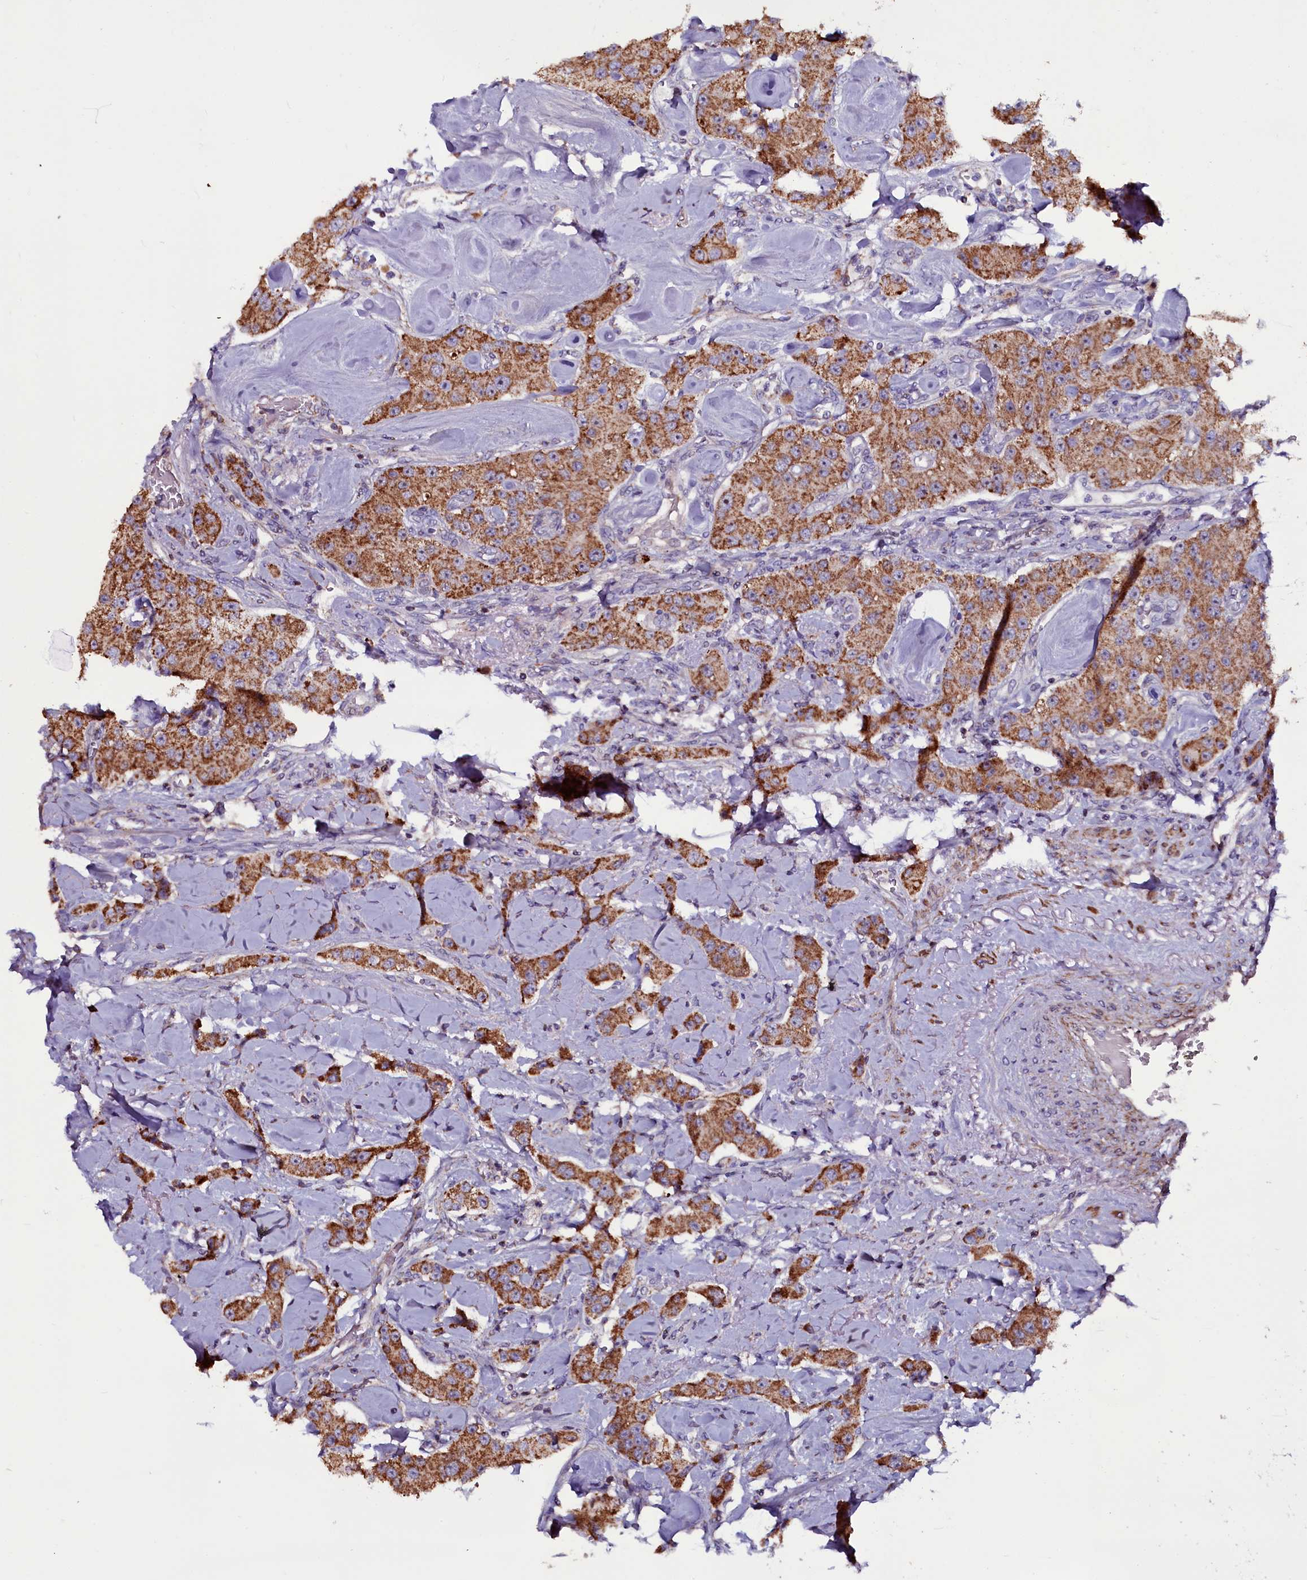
{"staining": {"intensity": "strong", "quantity": ">75%", "location": "cytoplasmic/membranous"}, "tissue": "carcinoid", "cell_type": "Tumor cells", "image_type": "cancer", "snomed": [{"axis": "morphology", "description": "Carcinoid, malignant, NOS"}, {"axis": "topography", "description": "Pancreas"}], "caption": "Immunohistochemical staining of malignant carcinoid shows high levels of strong cytoplasmic/membranous expression in approximately >75% of tumor cells.", "gene": "NAA80", "patient": {"sex": "male", "age": 41}}